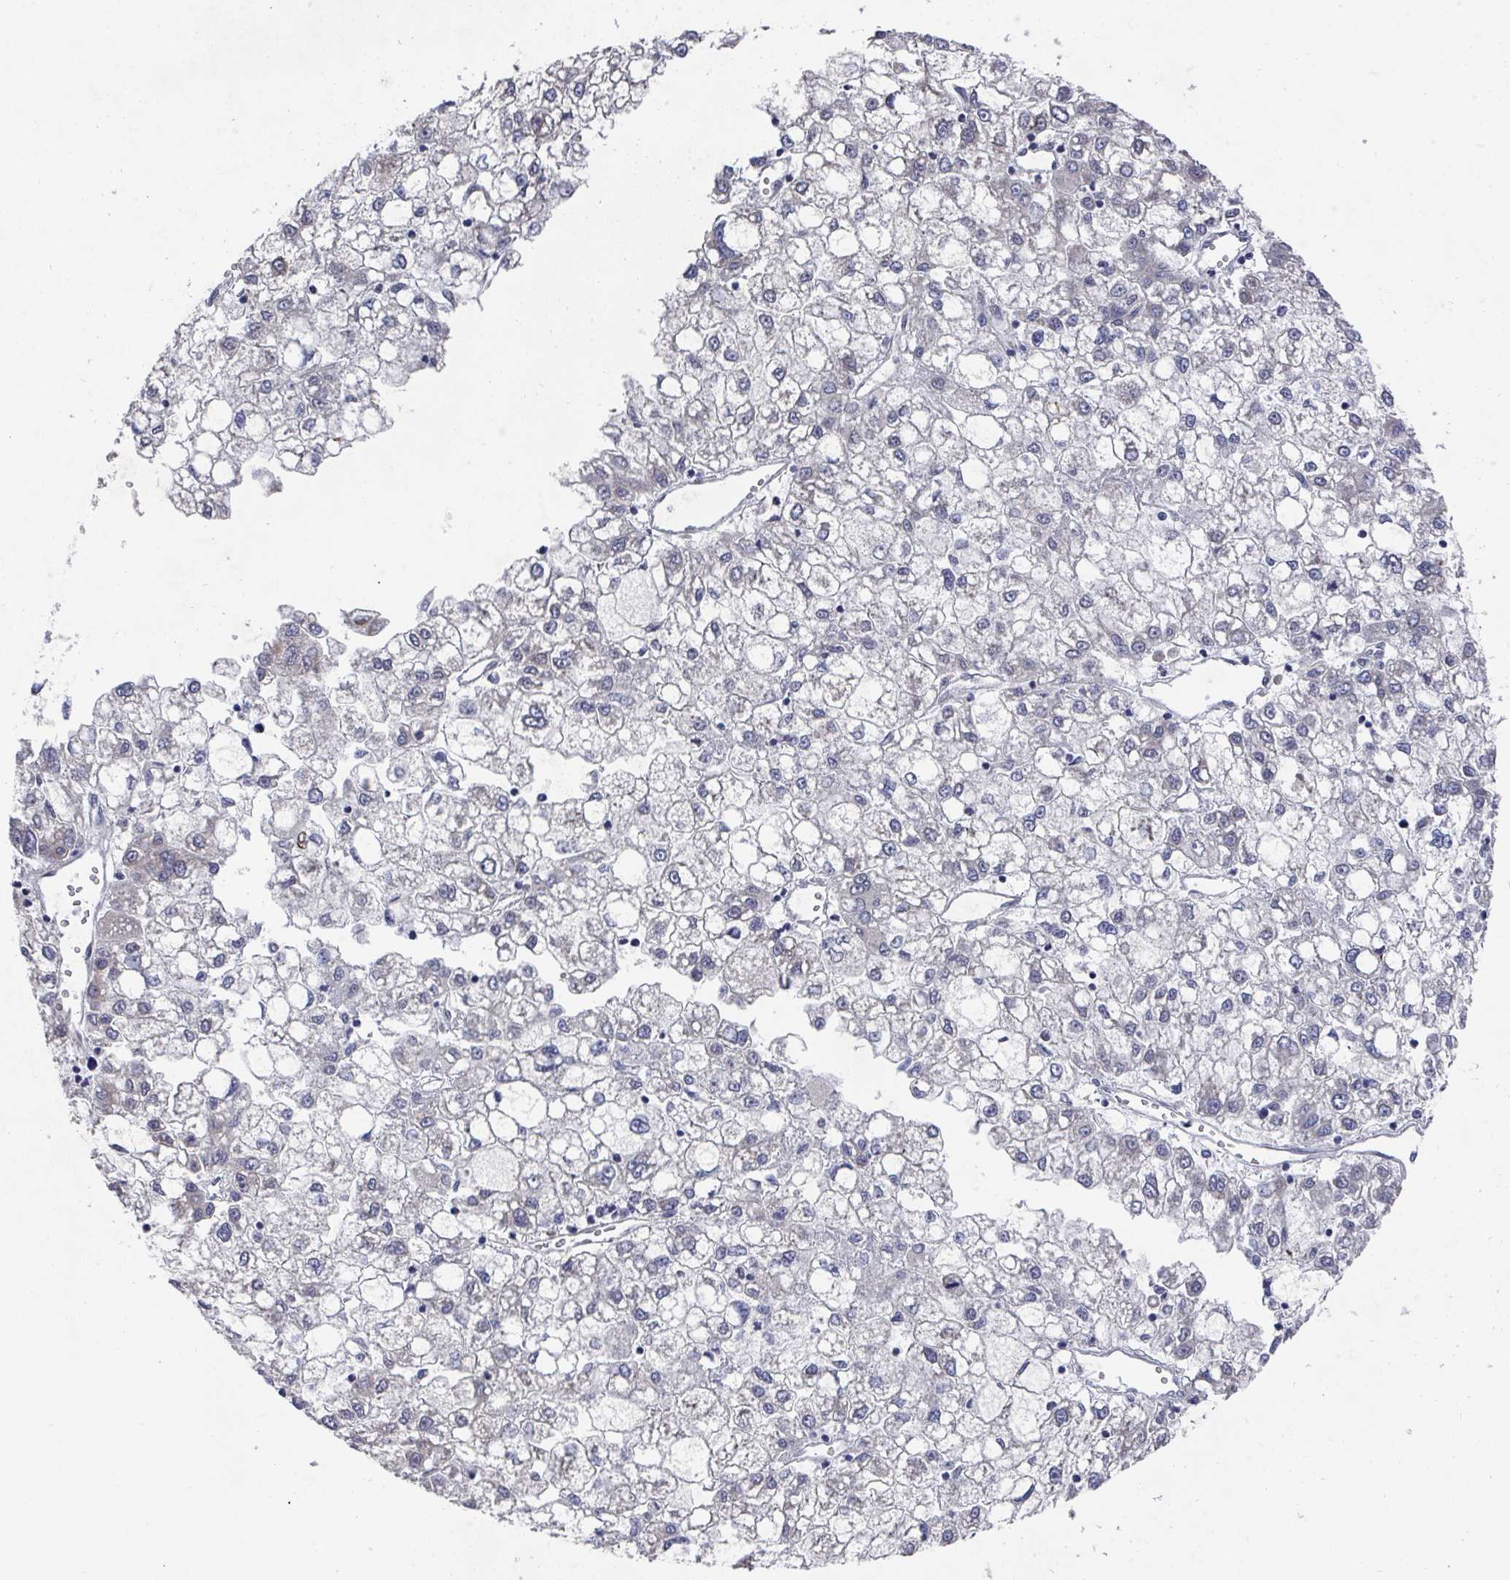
{"staining": {"intensity": "negative", "quantity": "none", "location": "none"}, "tissue": "liver cancer", "cell_type": "Tumor cells", "image_type": "cancer", "snomed": [{"axis": "morphology", "description": "Carcinoma, Hepatocellular, NOS"}, {"axis": "topography", "description": "Liver"}], "caption": "This is an immunohistochemistry (IHC) micrograph of human hepatocellular carcinoma (liver). There is no expression in tumor cells.", "gene": "JMJD1C", "patient": {"sex": "male", "age": 40}}